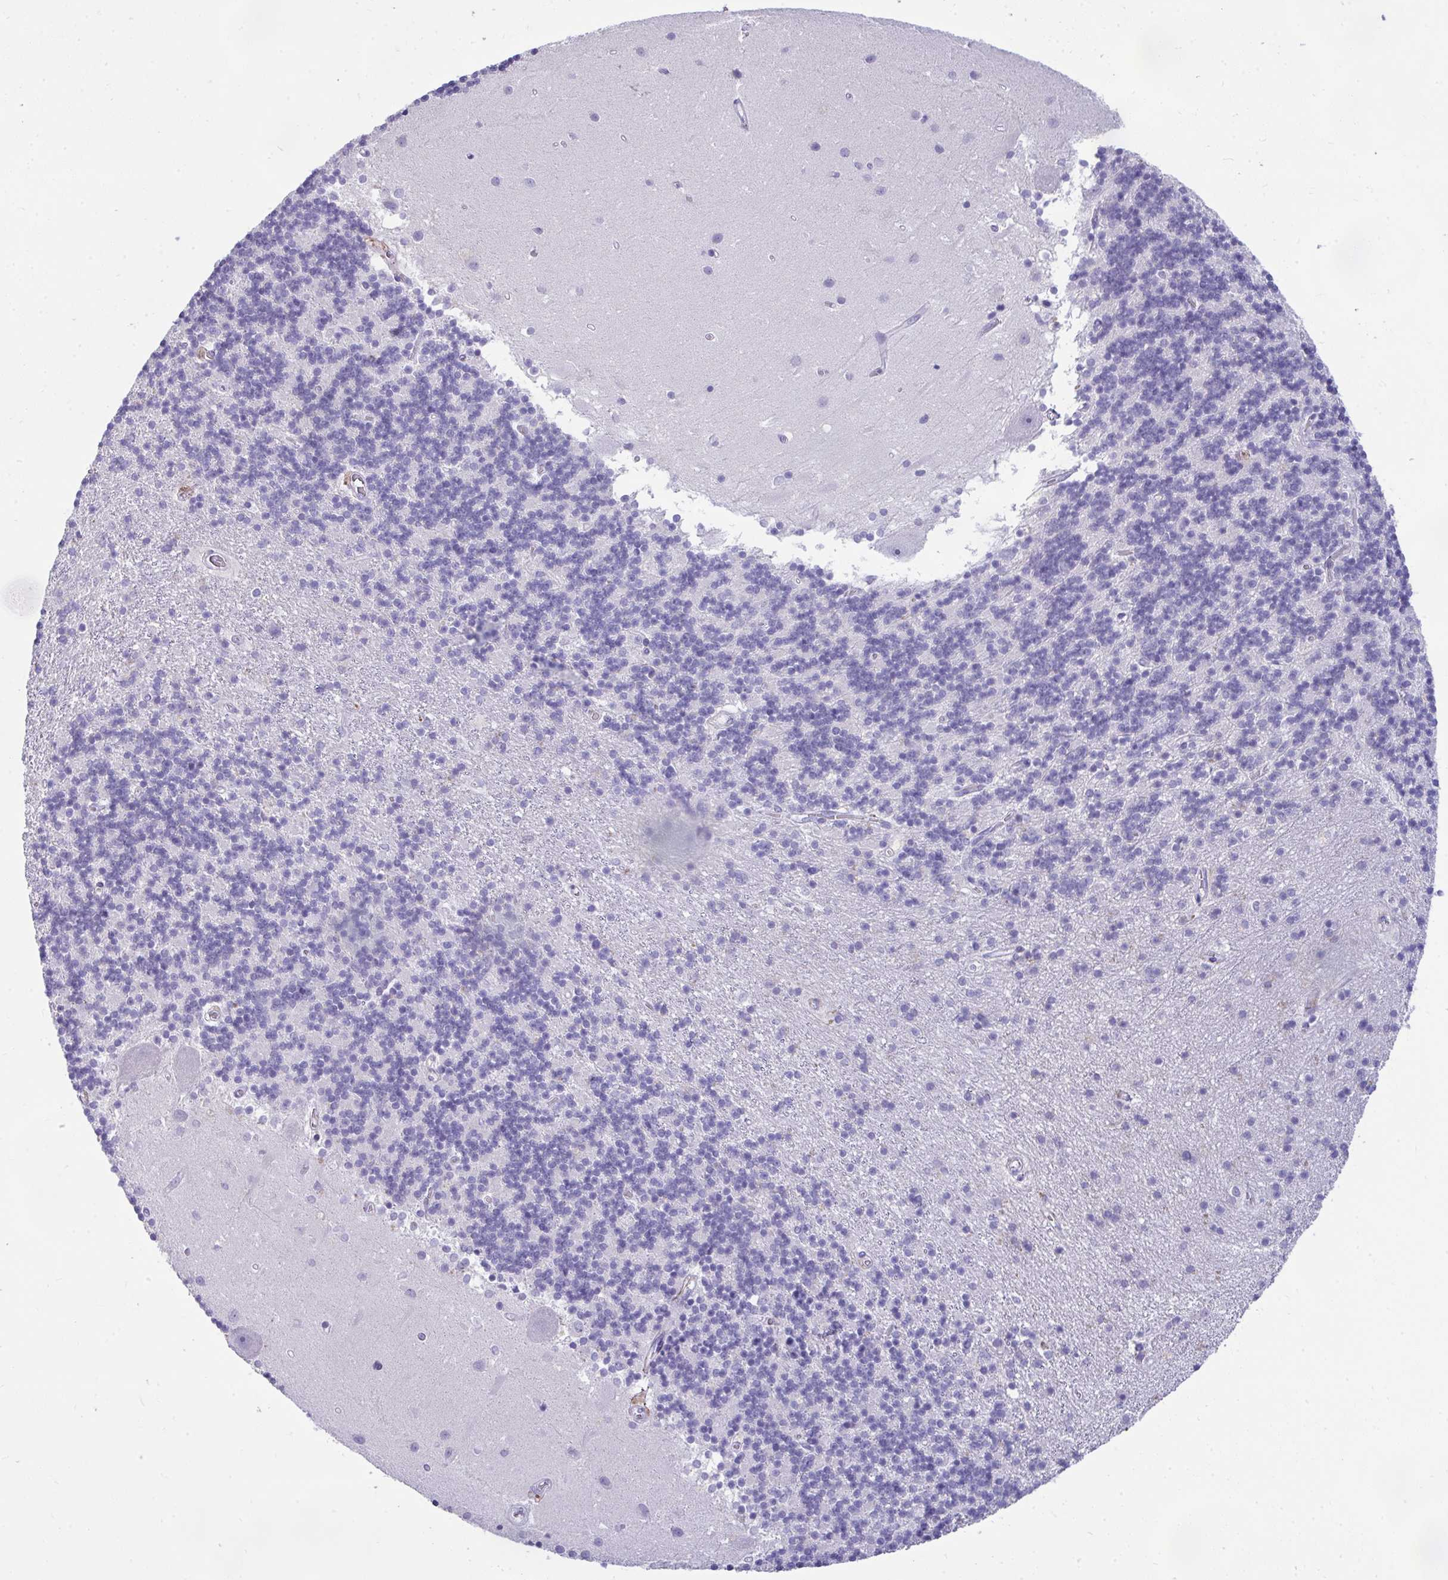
{"staining": {"intensity": "negative", "quantity": "none", "location": "none"}, "tissue": "cerebellum", "cell_type": "Cells in granular layer", "image_type": "normal", "snomed": [{"axis": "morphology", "description": "Normal tissue, NOS"}, {"axis": "topography", "description": "Cerebellum"}], "caption": "Image shows no protein staining in cells in granular layer of normal cerebellum. (DAB (3,3'-diaminobenzidine) IHC, high magnification).", "gene": "PIGZ", "patient": {"sex": "male", "age": 54}}